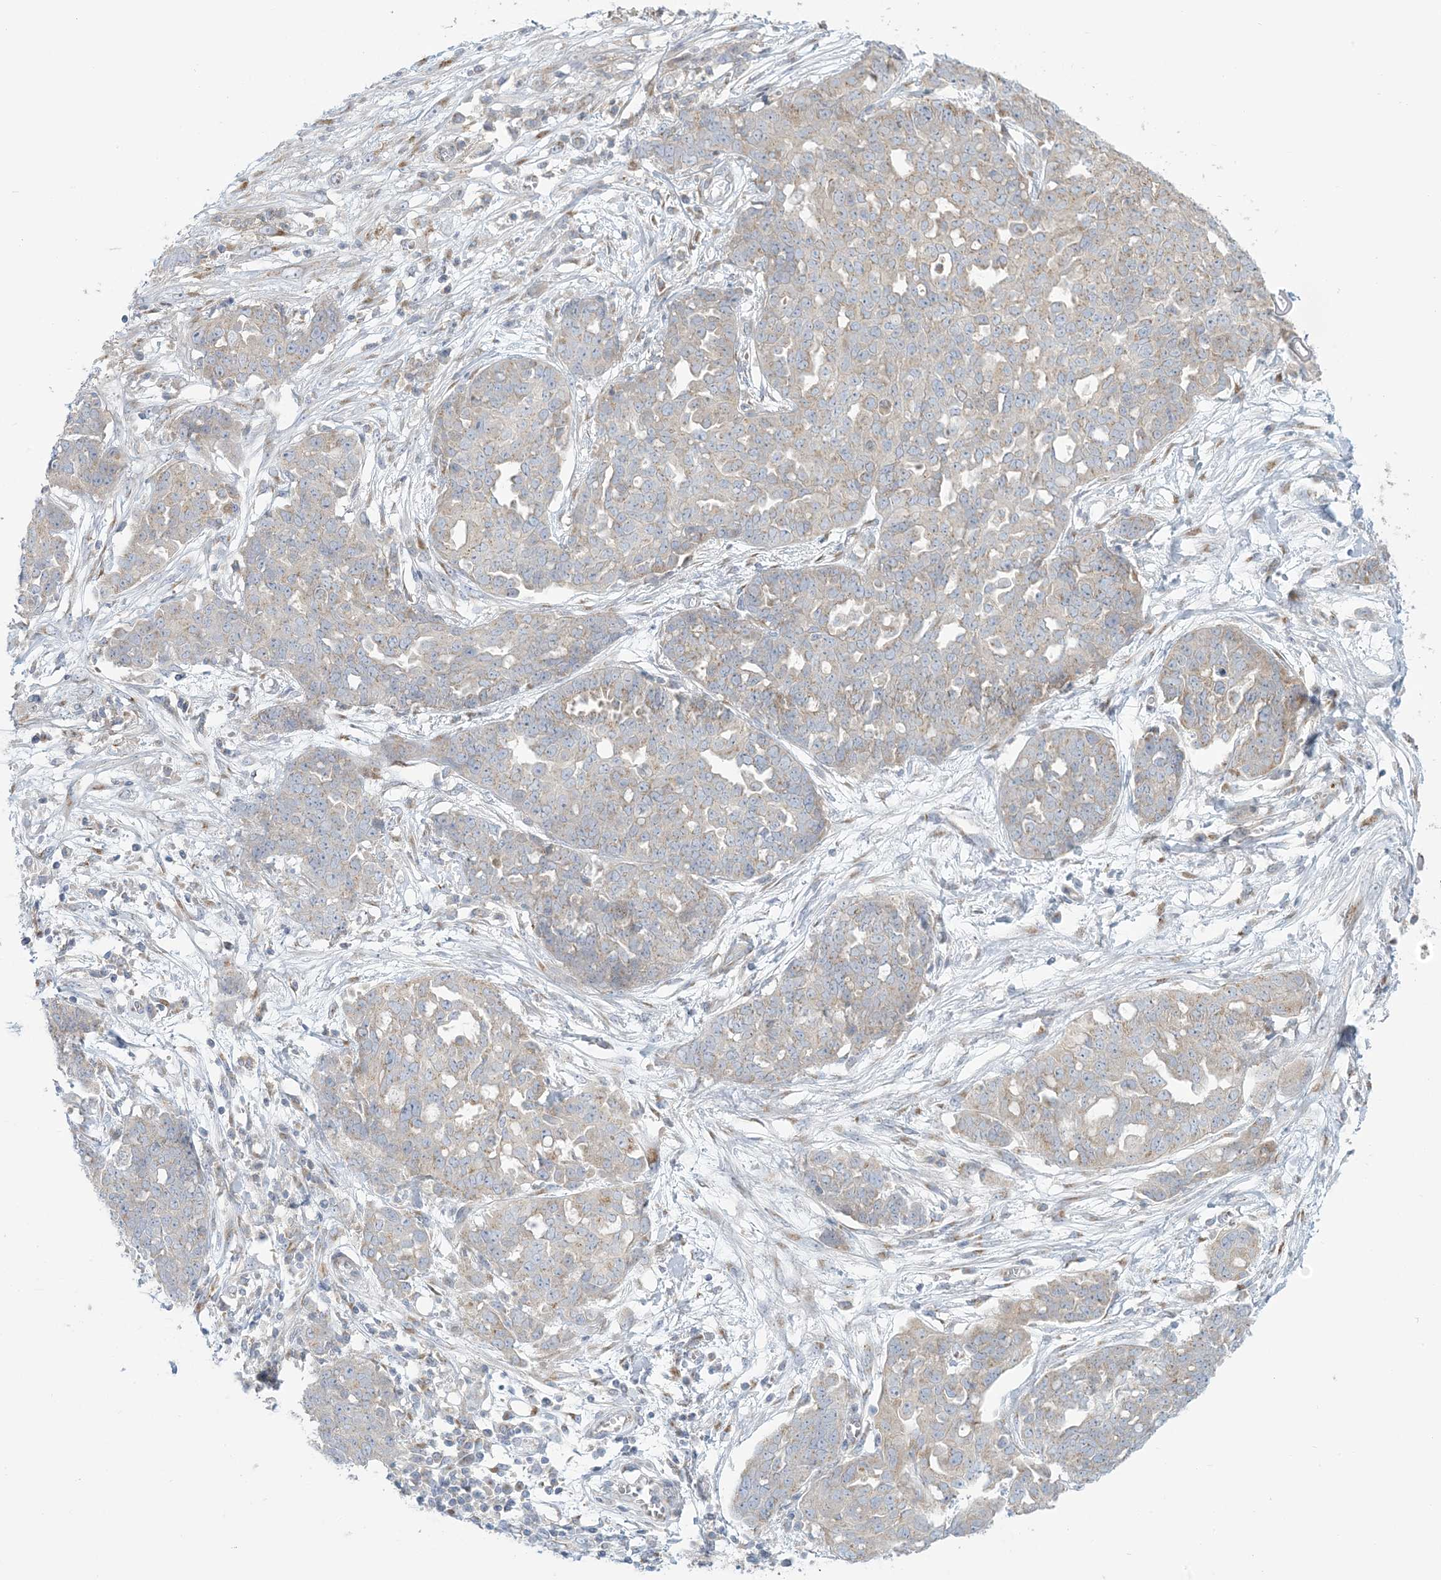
{"staining": {"intensity": "weak", "quantity": "<25%", "location": "cytoplasmic/membranous"}, "tissue": "ovarian cancer", "cell_type": "Tumor cells", "image_type": "cancer", "snomed": [{"axis": "morphology", "description": "Cystadenocarcinoma, serous, NOS"}, {"axis": "topography", "description": "Soft tissue"}, {"axis": "topography", "description": "Ovary"}], "caption": "Tumor cells are negative for protein expression in human ovarian serous cystadenocarcinoma.", "gene": "AFTPH", "patient": {"sex": "female", "age": 57}}